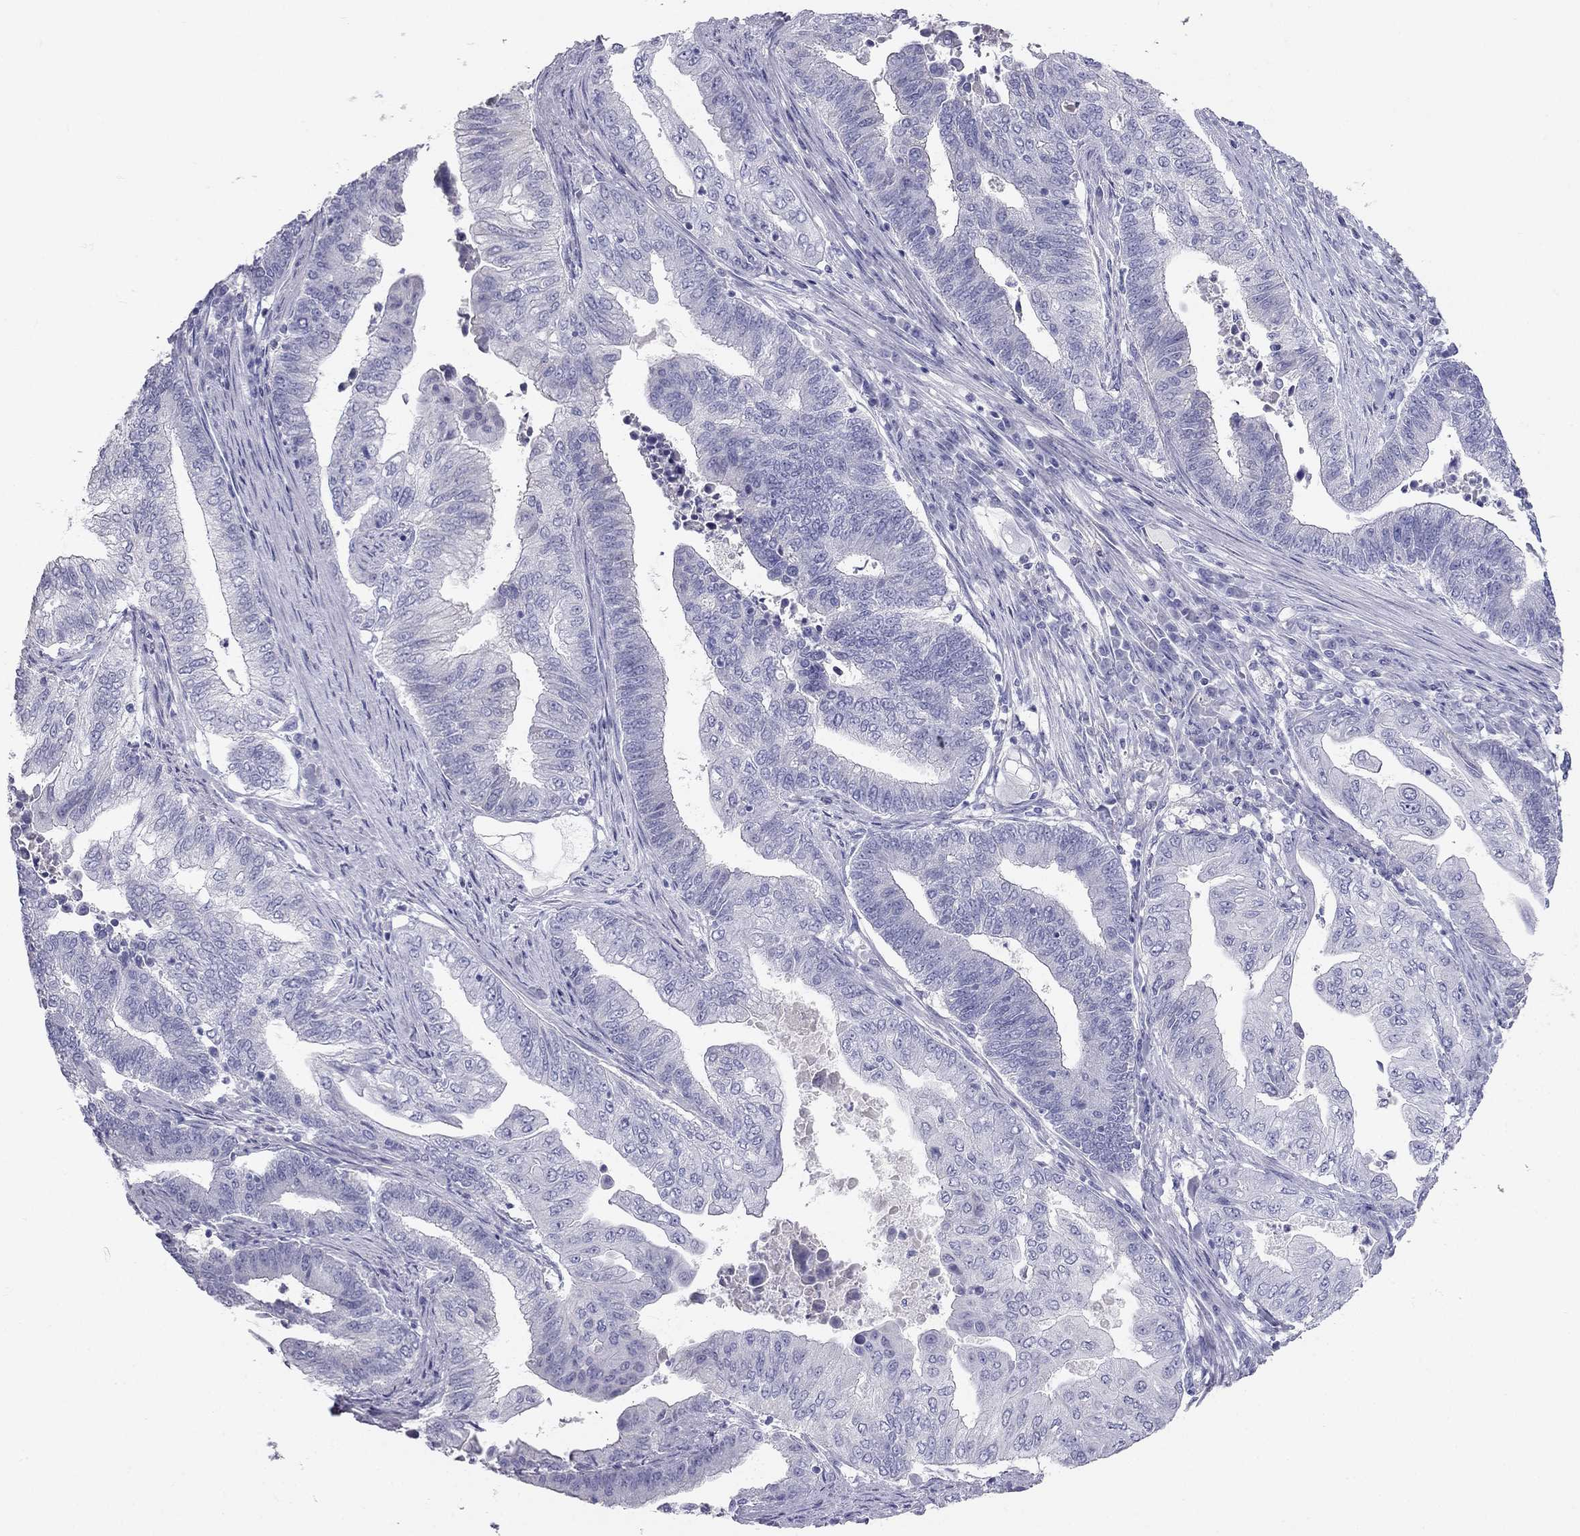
{"staining": {"intensity": "negative", "quantity": "none", "location": "none"}, "tissue": "endometrial cancer", "cell_type": "Tumor cells", "image_type": "cancer", "snomed": [{"axis": "morphology", "description": "Adenocarcinoma, NOS"}, {"axis": "topography", "description": "Uterus"}, {"axis": "topography", "description": "Endometrium"}], "caption": "This is a micrograph of immunohistochemistry staining of endometrial adenocarcinoma, which shows no positivity in tumor cells.", "gene": "RFLNA", "patient": {"sex": "female", "age": 54}}